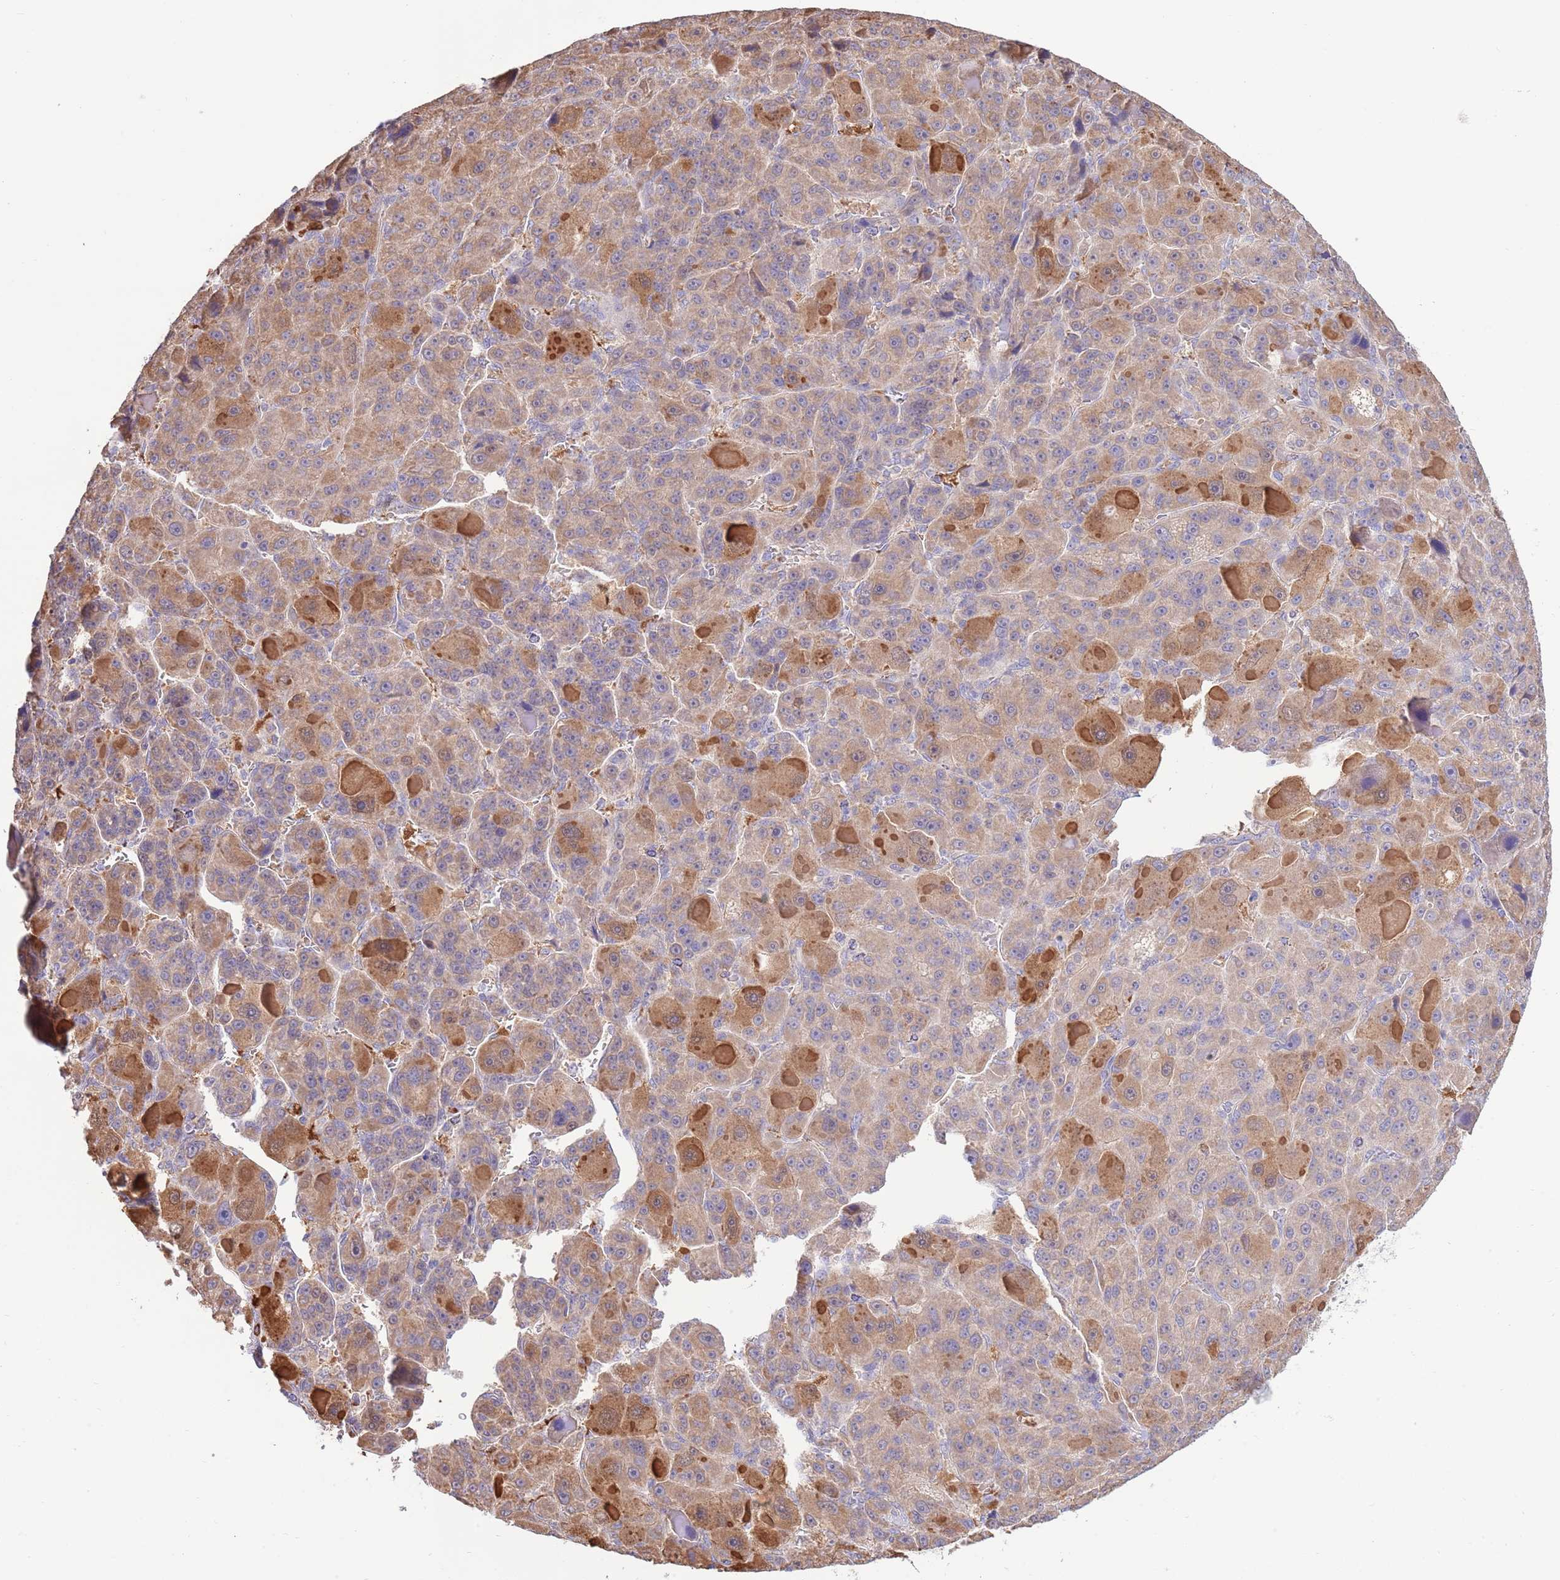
{"staining": {"intensity": "moderate", "quantity": "25%-75%", "location": "cytoplasmic/membranous"}, "tissue": "liver cancer", "cell_type": "Tumor cells", "image_type": "cancer", "snomed": [{"axis": "morphology", "description": "Carcinoma, Hepatocellular, NOS"}, {"axis": "topography", "description": "Liver"}], "caption": "Immunohistochemical staining of liver cancer shows medium levels of moderate cytoplasmic/membranous positivity in about 25%-75% of tumor cells.", "gene": "ARL2BP", "patient": {"sex": "male", "age": 76}}